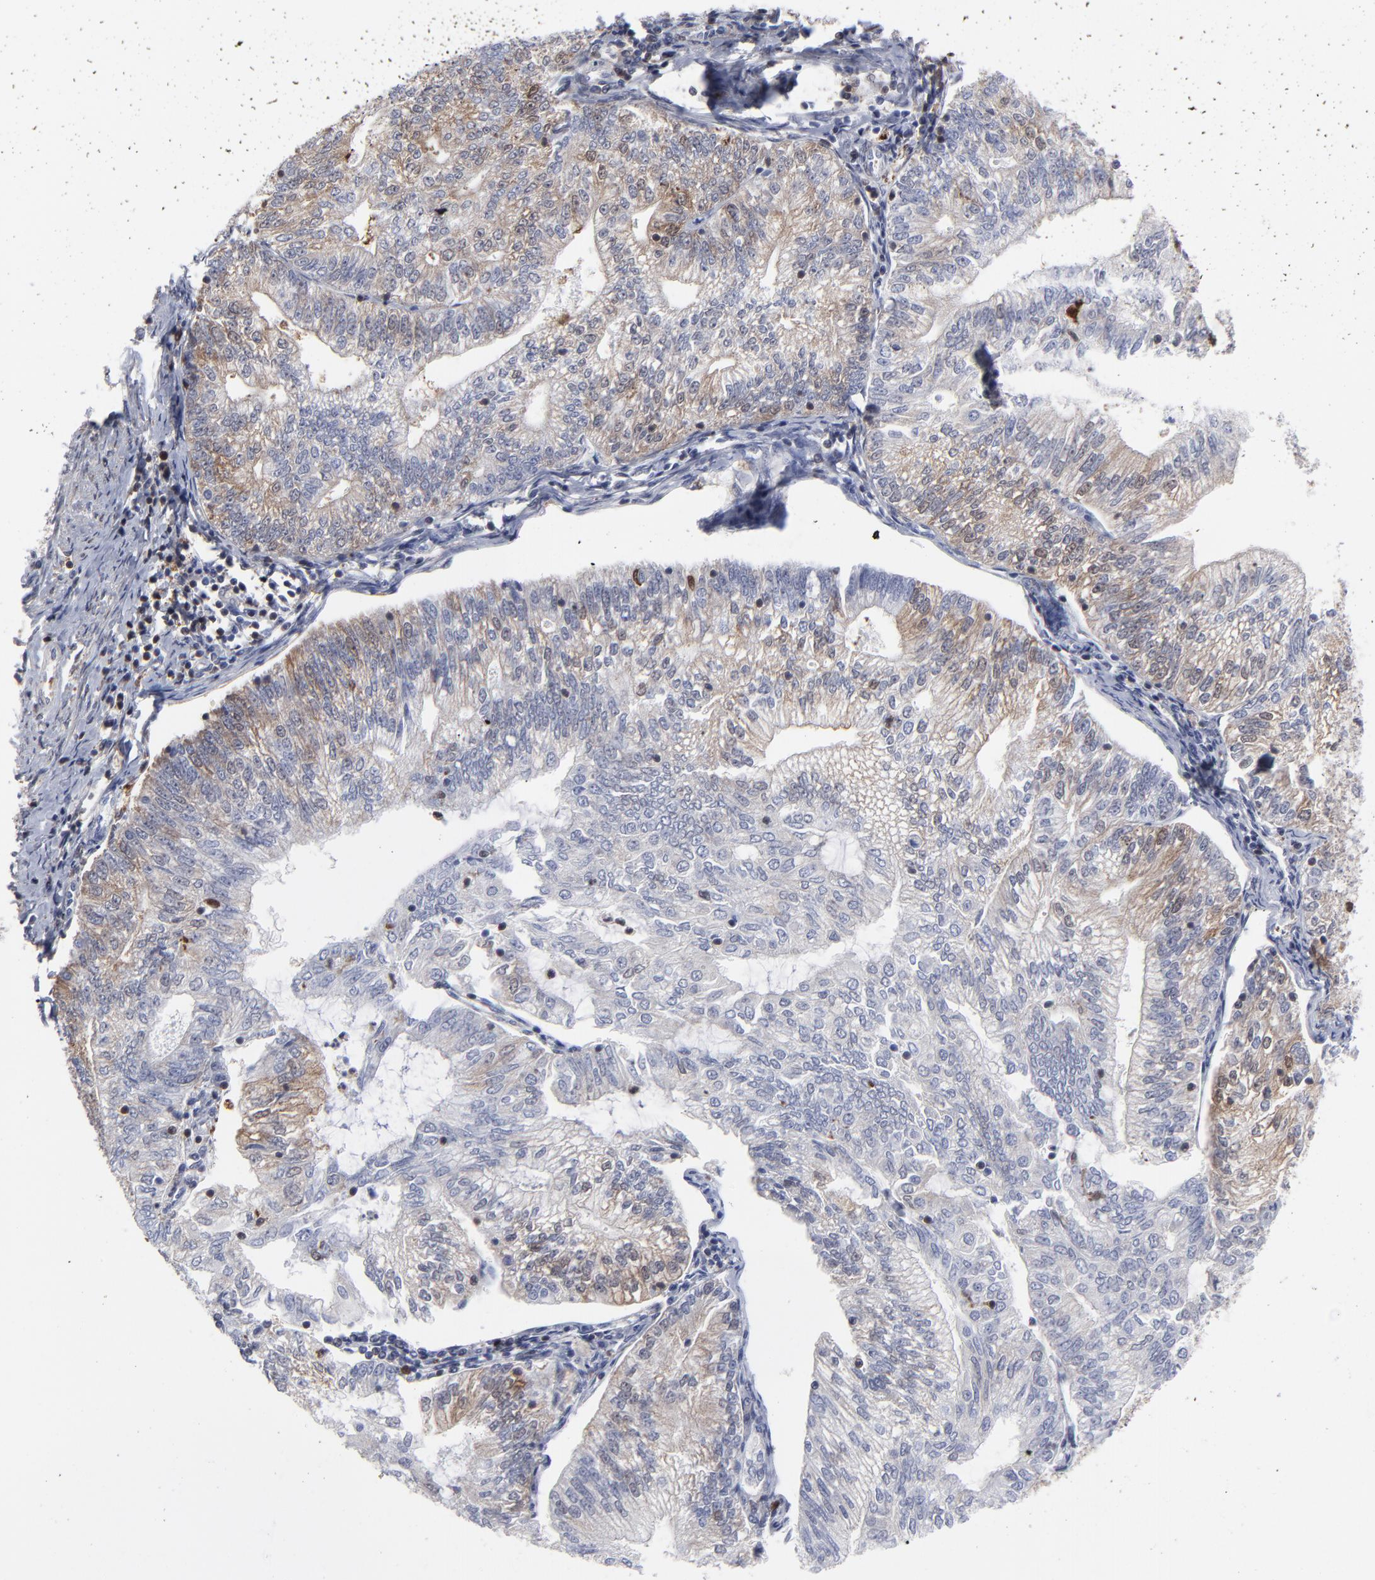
{"staining": {"intensity": "weak", "quantity": "<25%", "location": "cytoplasmic/membranous"}, "tissue": "endometrial cancer", "cell_type": "Tumor cells", "image_type": "cancer", "snomed": [{"axis": "morphology", "description": "Adenocarcinoma, NOS"}, {"axis": "topography", "description": "Endometrium"}], "caption": "IHC of human endometrial adenocarcinoma demonstrates no staining in tumor cells.", "gene": "MAP2K1", "patient": {"sex": "female", "age": 69}}